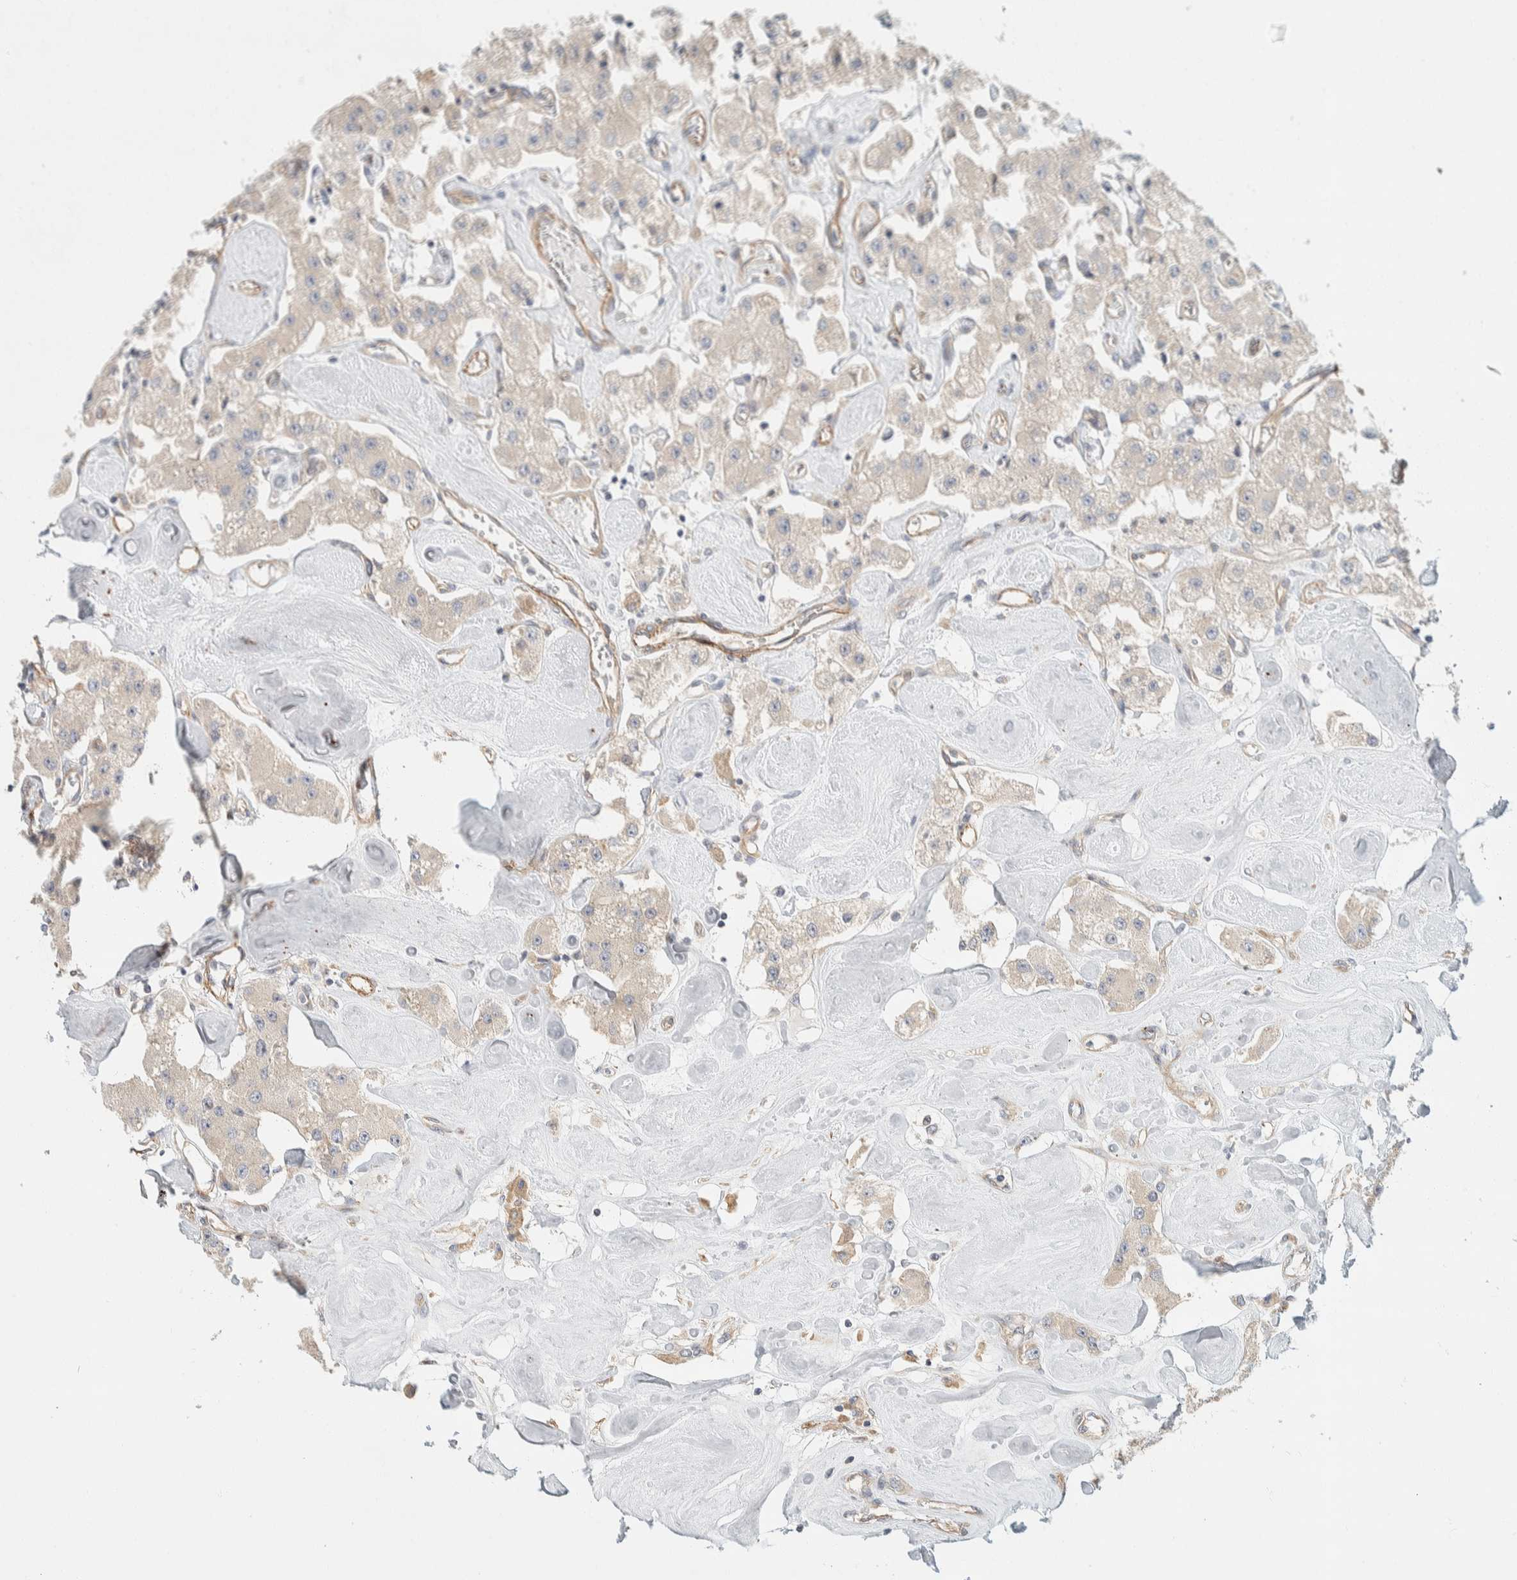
{"staining": {"intensity": "negative", "quantity": "none", "location": "none"}, "tissue": "carcinoid", "cell_type": "Tumor cells", "image_type": "cancer", "snomed": [{"axis": "morphology", "description": "Carcinoid, malignant, NOS"}, {"axis": "topography", "description": "Pancreas"}], "caption": "Immunohistochemical staining of carcinoid demonstrates no significant expression in tumor cells. Nuclei are stained in blue.", "gene": "CDR2", "patient": {"sex": "male", "age": 41}}